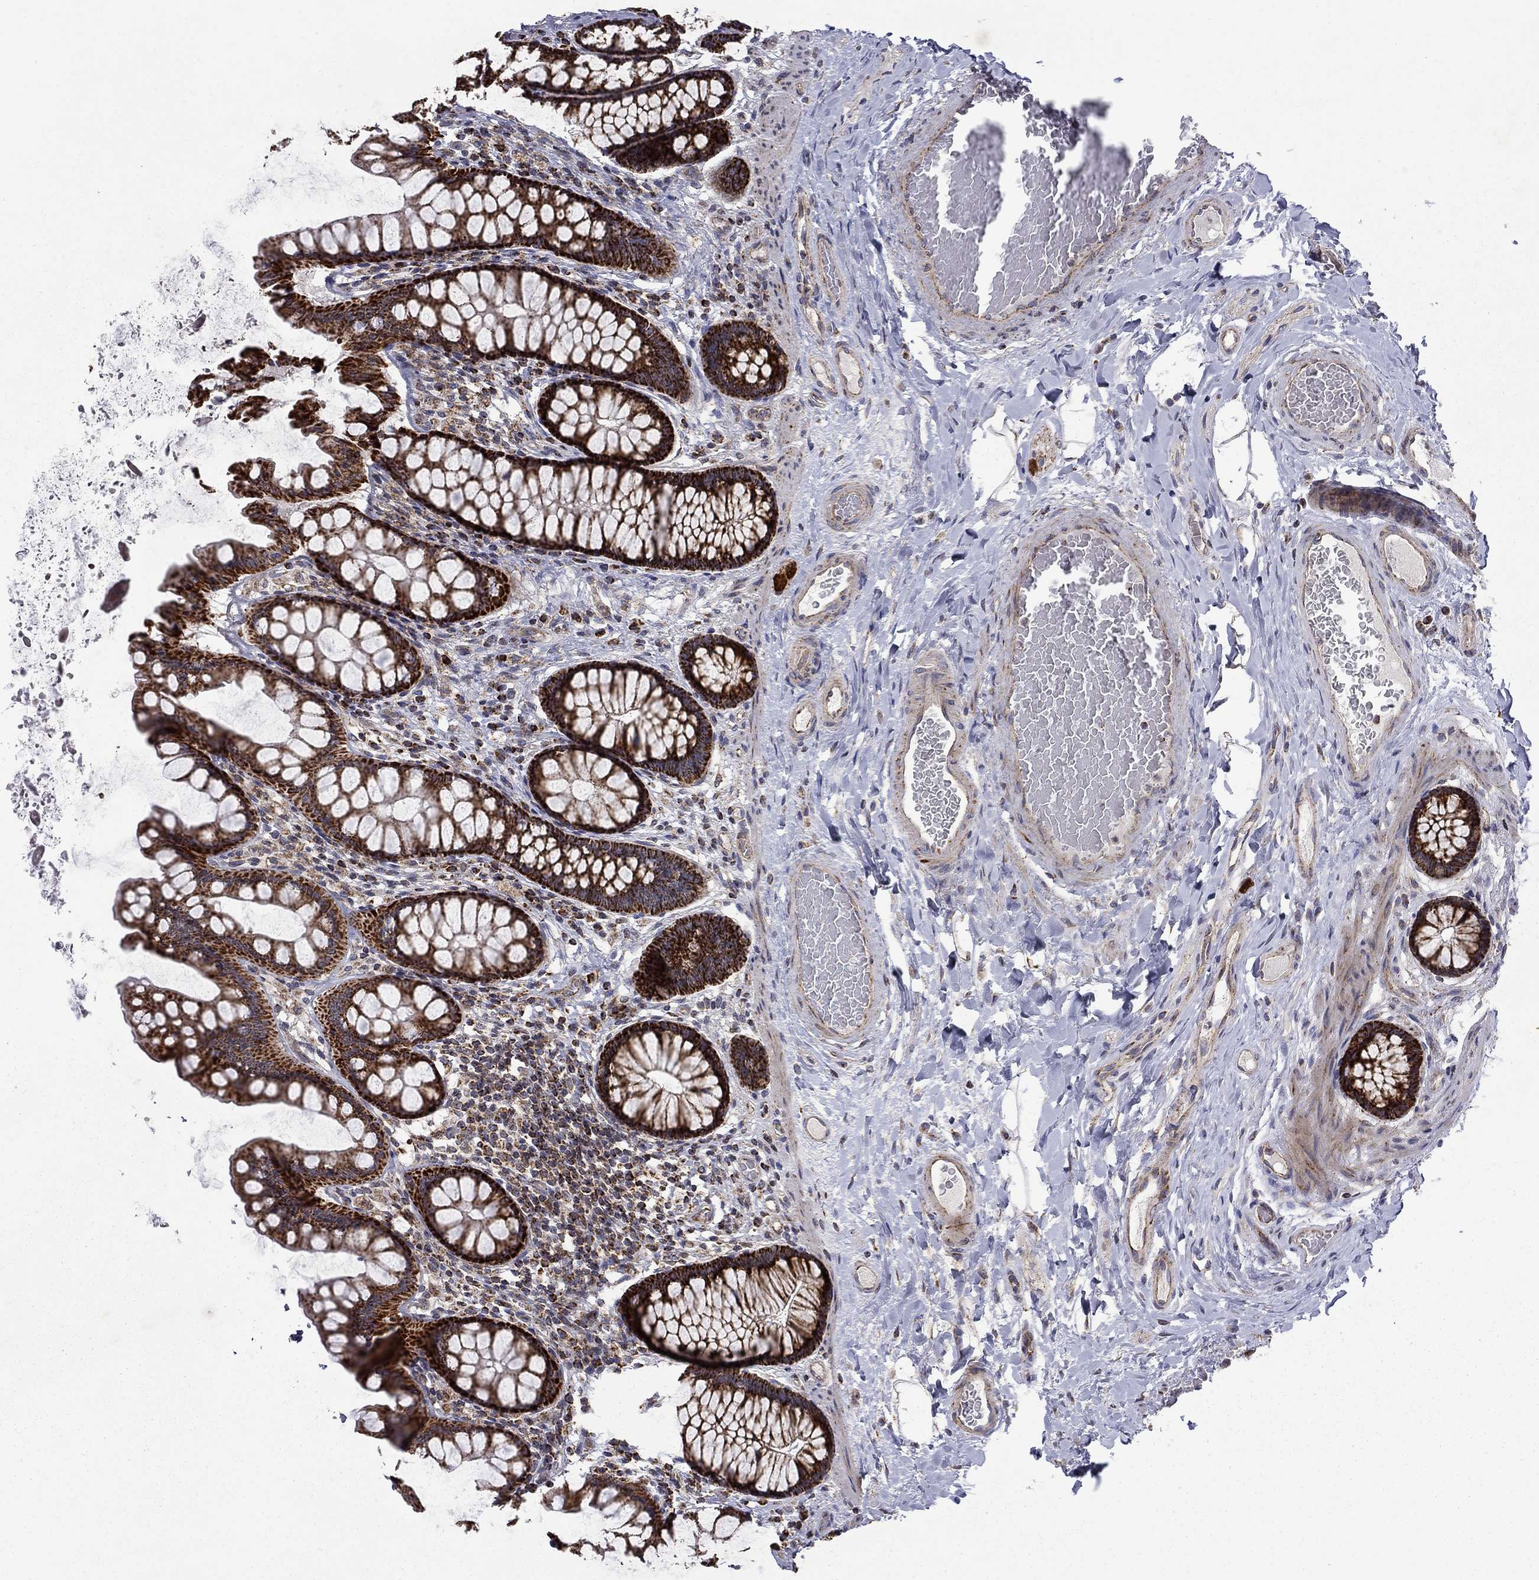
{"staining": {"intensity": "negative", "quantity": "none", "location": "none"}, "tissue": "colon", "cell_type": "Endothelial cells", "image_type": "normal", "snomed": [{"axis": "morphology", "description": "Normal tissue, NOS"}, {"axis": "topography", "description": "Colon"}], "caption": "This histopathology image is of unremarkable colon stained with immunohistochemistry to label a protein in brown with the nuclei are counter-stained blue. There is no expression in endothelial cells.", "gene": "PCBP3", "patient": {"sex": "female", "age": 65}}